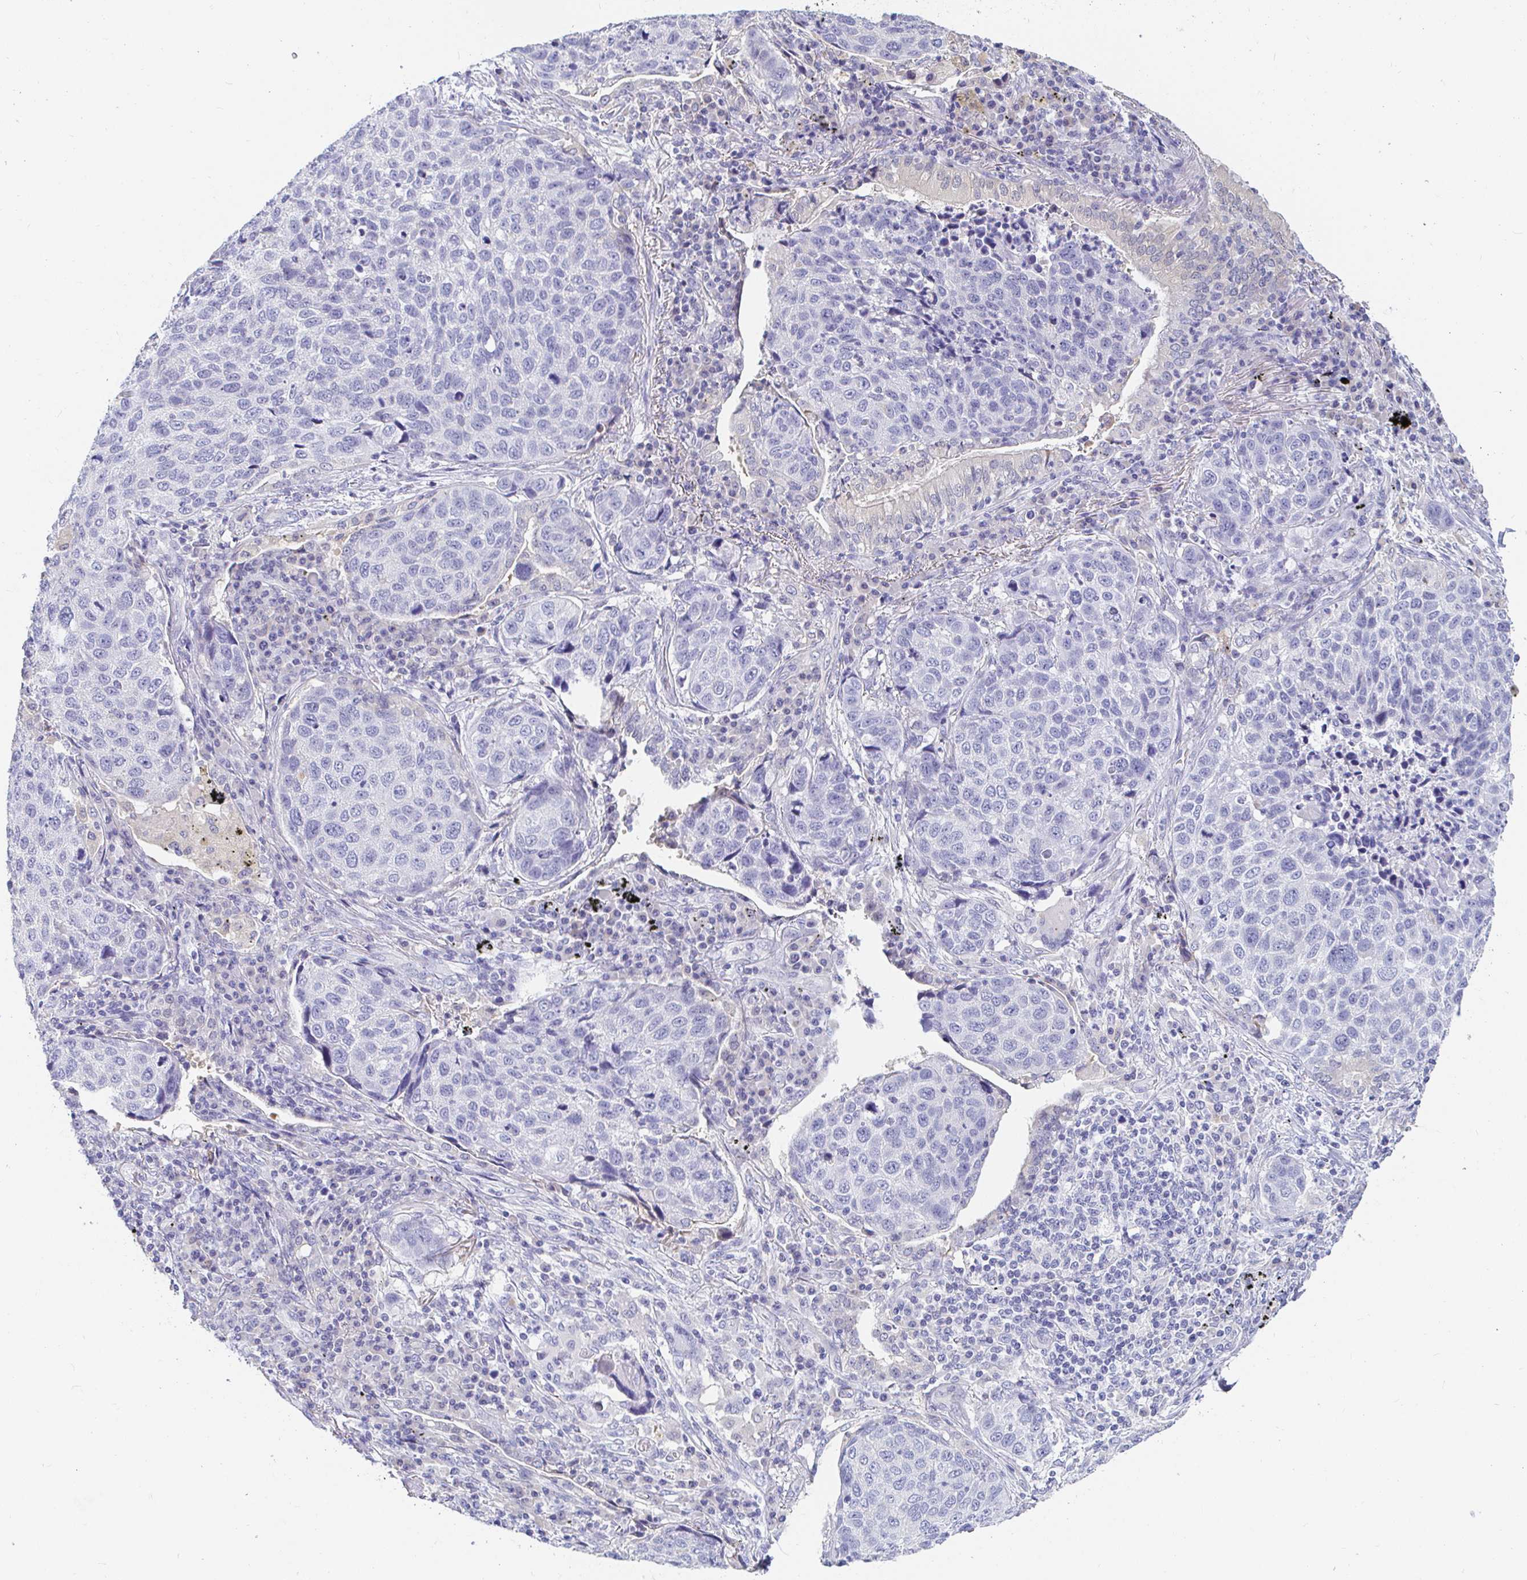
{"staining": {"intensity": "negative", "quantity": "none", "location": "none"}, "tissue": "lung cancer", "cell_type": "Tumor cells", "image_type": "cancer", "snomed": [{"axis": "morphology", "description": "Squamous cell carcinoma, NOS"}, {"axis": "topography", "description": "Lymph node"}, {"axis": "topography", "description": "Lung"}], "caption": "Lung squamous cell carcinoma was stained to show a protein in brown. There is no significant positivity in tumor cells.", "gene": "PDE6B", "patient": {"sex": "male", "age": 61}}